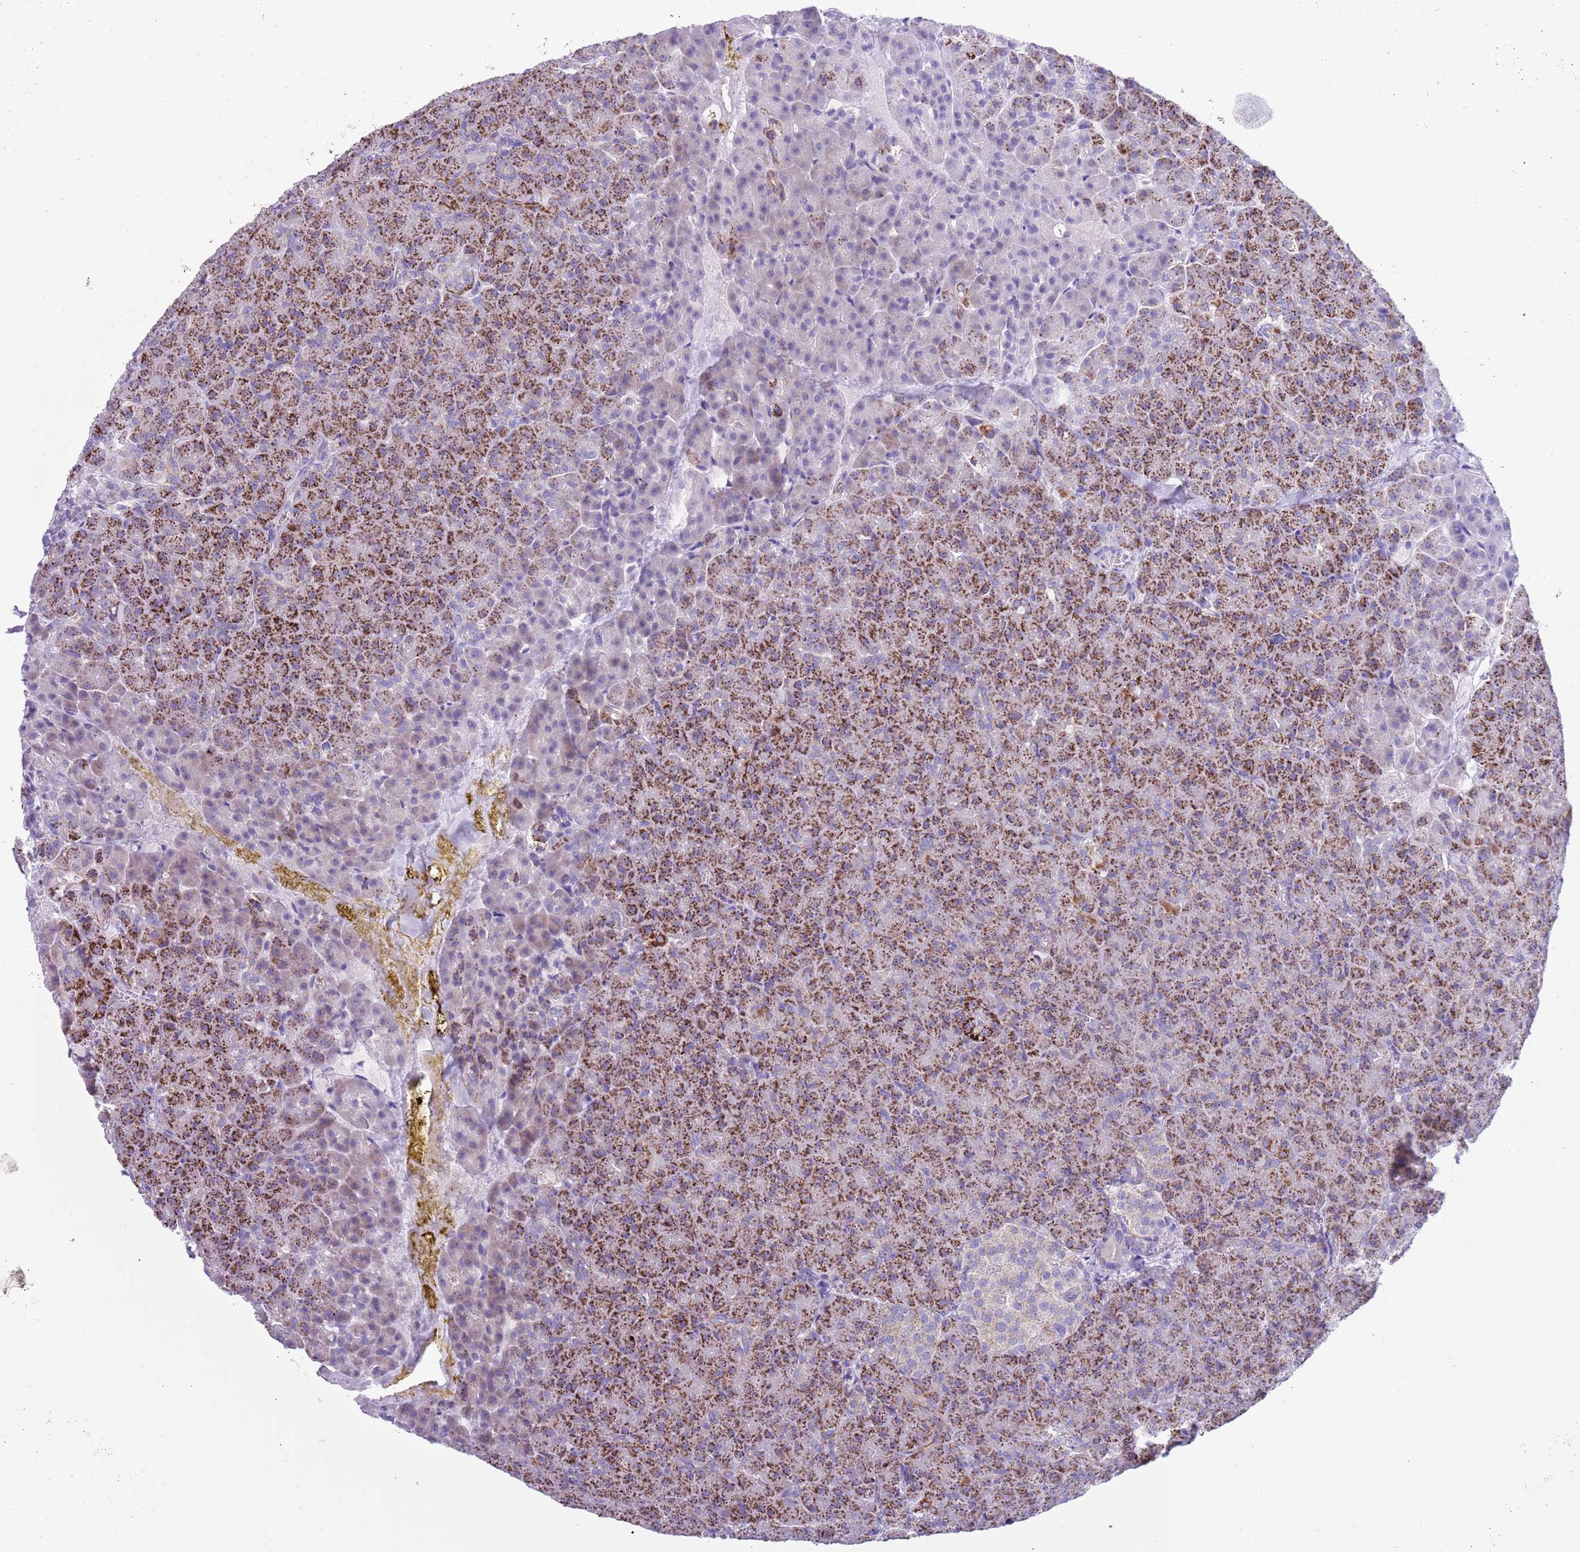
{"staining": {"intensity": "moderate", "quantity": ">75%", "location": "cytoplasmic/membranous"}, "tissue": "pancreas", "cell_type": "Exocrine glandular cells", "image_type": "normal", "snomed": [{"axis": "morphology", "description": "Normal tissue, NOS"}, {"axis": "topography", "description": "Pancreas"}], "caption": "A high-resolution photomicrograph shows immunohistochemistry (IHC) staining of benign pancreas, which displays moderate cytoplasmic/membranous staining in approximately >75% of exocrine glandular cells. (IHC, brightfield microscopy, high magnification).", "gene": "MOCOS", "patient": {"sex": "female", "age": 74}}